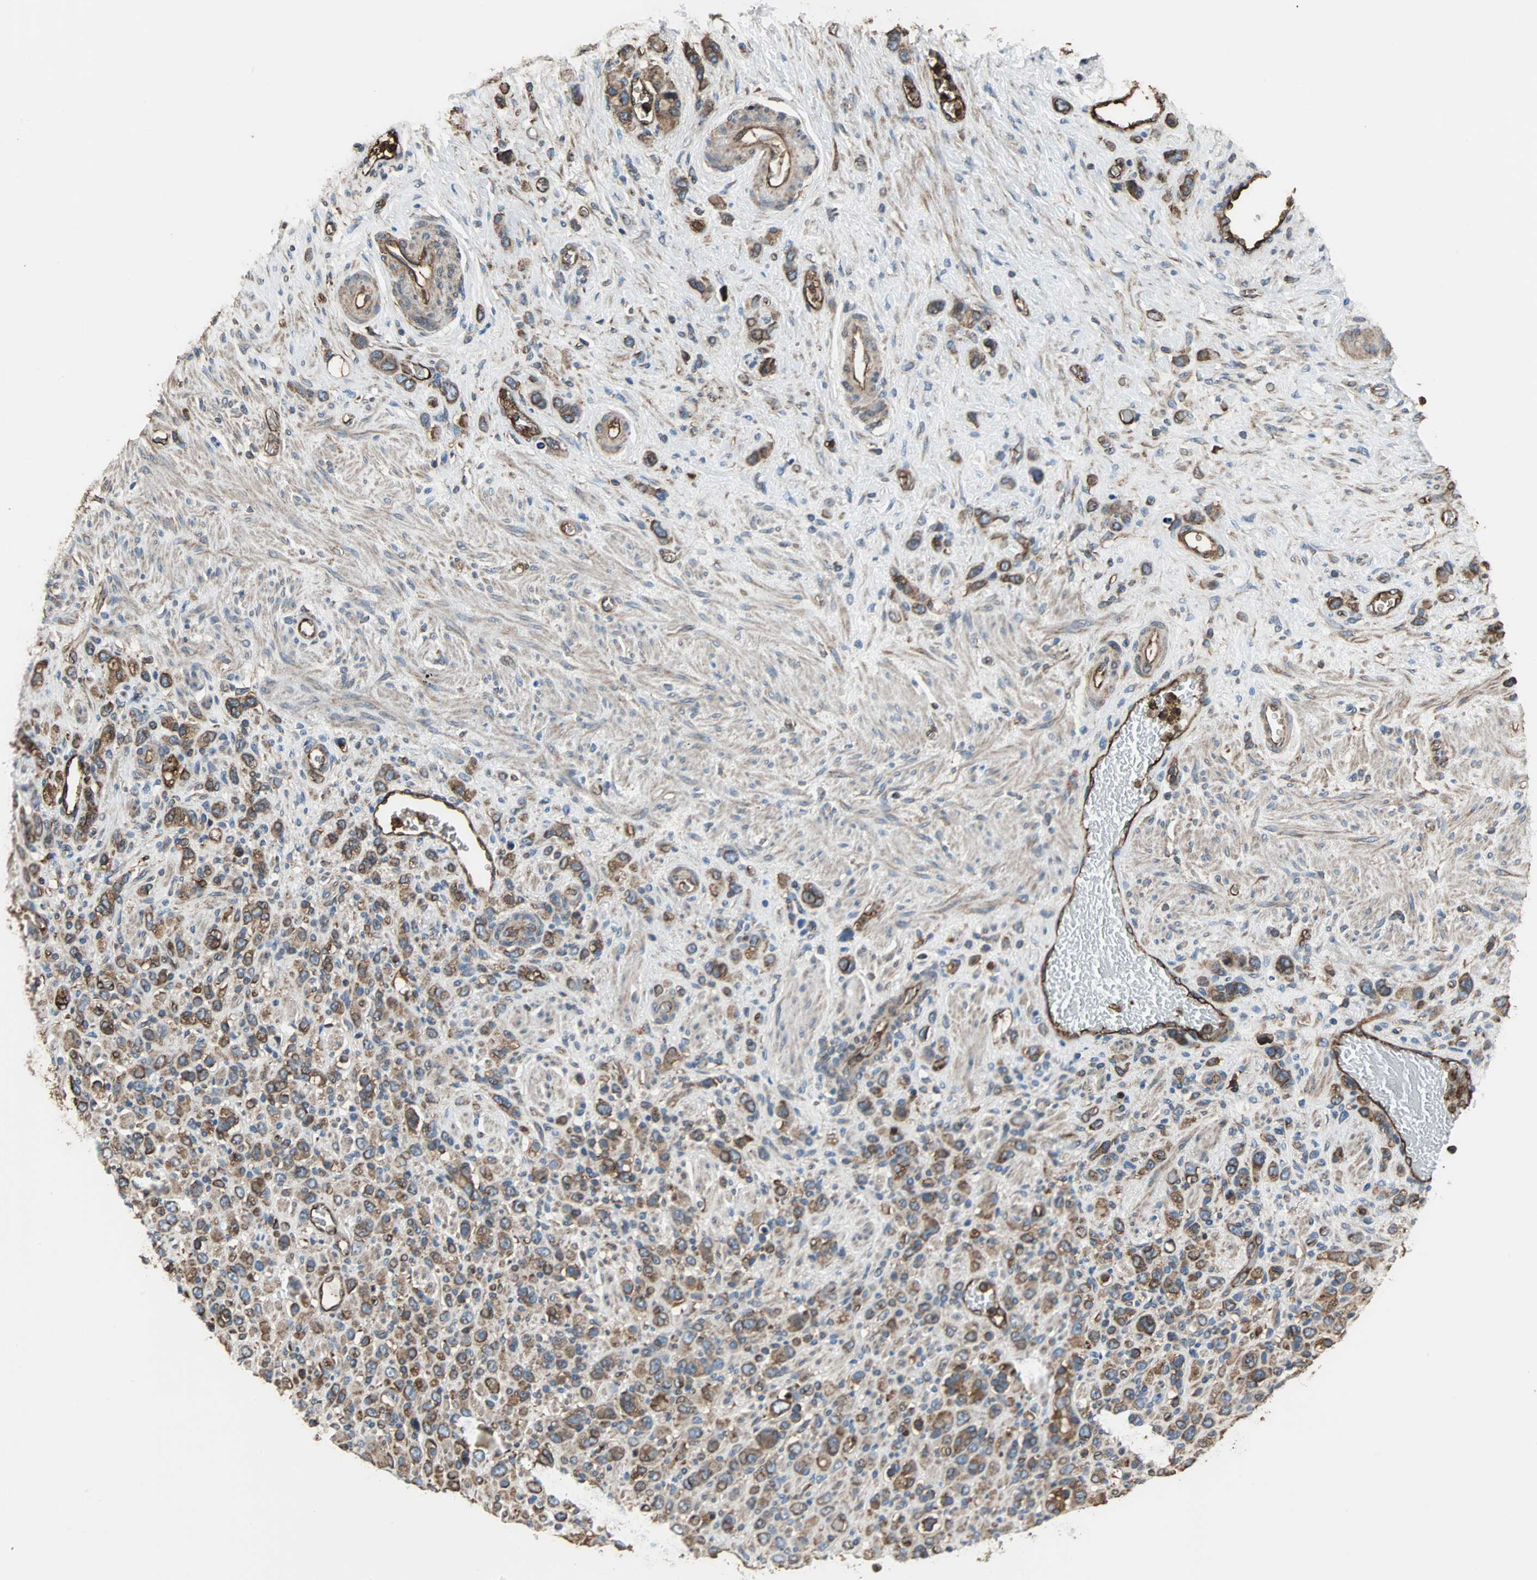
{"staining": {"intensity": "strong", "quantity": ">75%", "location": "cytoplasmic/membranous"}, "tissue": "stomach cancer", "cell_type": "Tumor cells", "image_type": "cancer", "snomed": [{"axis": "morphology", "description": "Normal tissue, NOS"}, {"axis": "morphology", "description": "Adenocarcinoma, NOS"}, {"axis": "morphology", "description": "Adenocarcinoma, High grade"}, {"axis": "topography", "description": "Stomach, upper"}, {"axis": "topography", "description": "Stomach"}], "caption": "Stomach adenocarcinoma (high-grade) stained with immunohistochemistry reveals strong cytoplasmic/membranous staining in about >75% of tumor cells.", "gene": "ACTN1", "patient": {"sex": "female", "age": 65}}